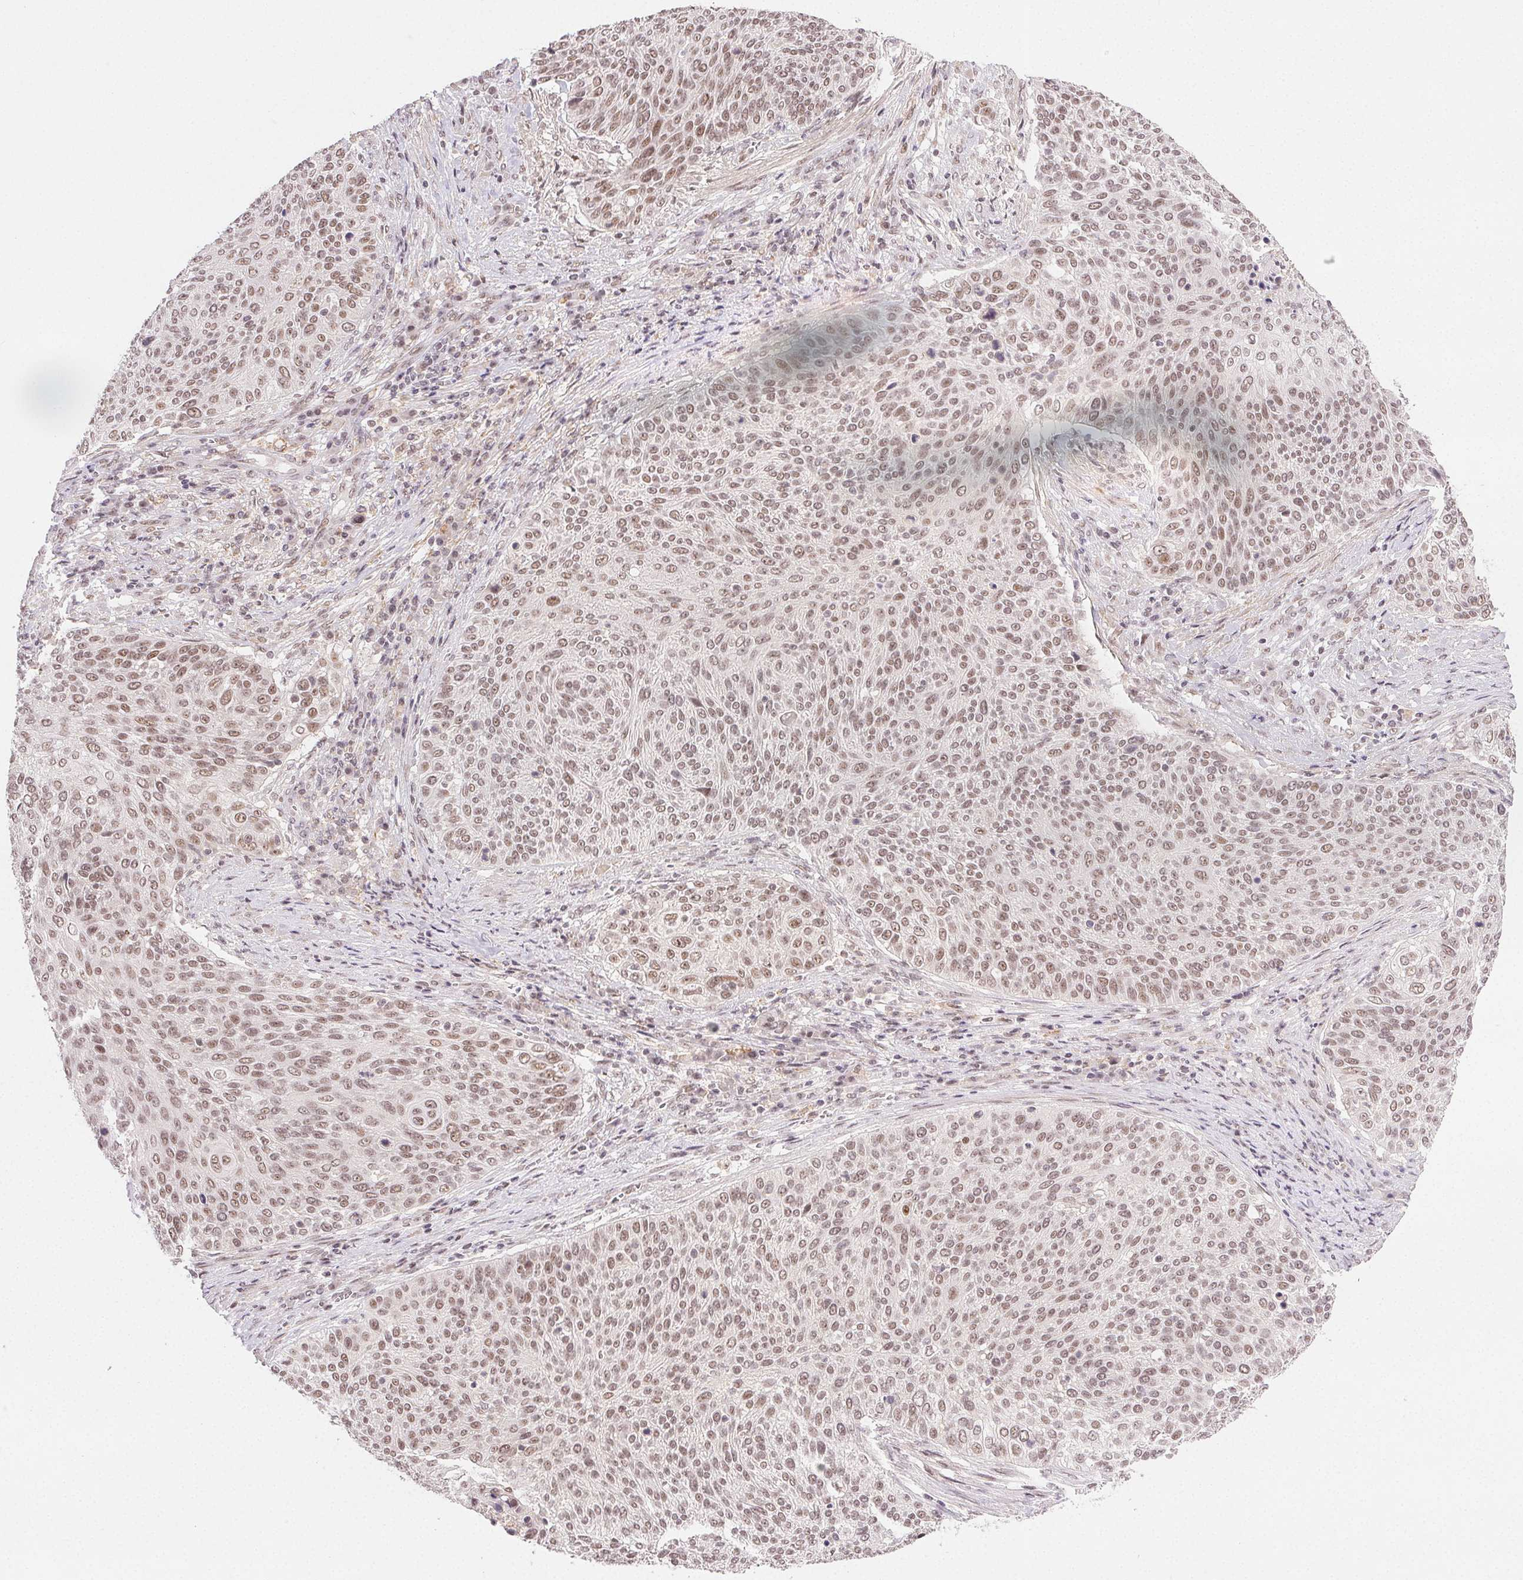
{"staining": {"intensity": "moderate", "quantity": ">75%", "location": "nuclear"}, "tissue": "cervical cancer", "cell_type": "Tumor cells", "image_type": "cancer", "snomed": [{"axis": "morphology", "description": "Squamous cell carcinoma, NOS"}, {"axis": "topography", "description": "Cervix"}], "caption": "Immunohistochemical staining of squamous cell carcinoma (cervical) displays medium levels of moderate nuclear protein positivity in approximately >75% of tumor cells.", "gene": "PRPF18", "patient": {"sex": "female", "age": 31}}